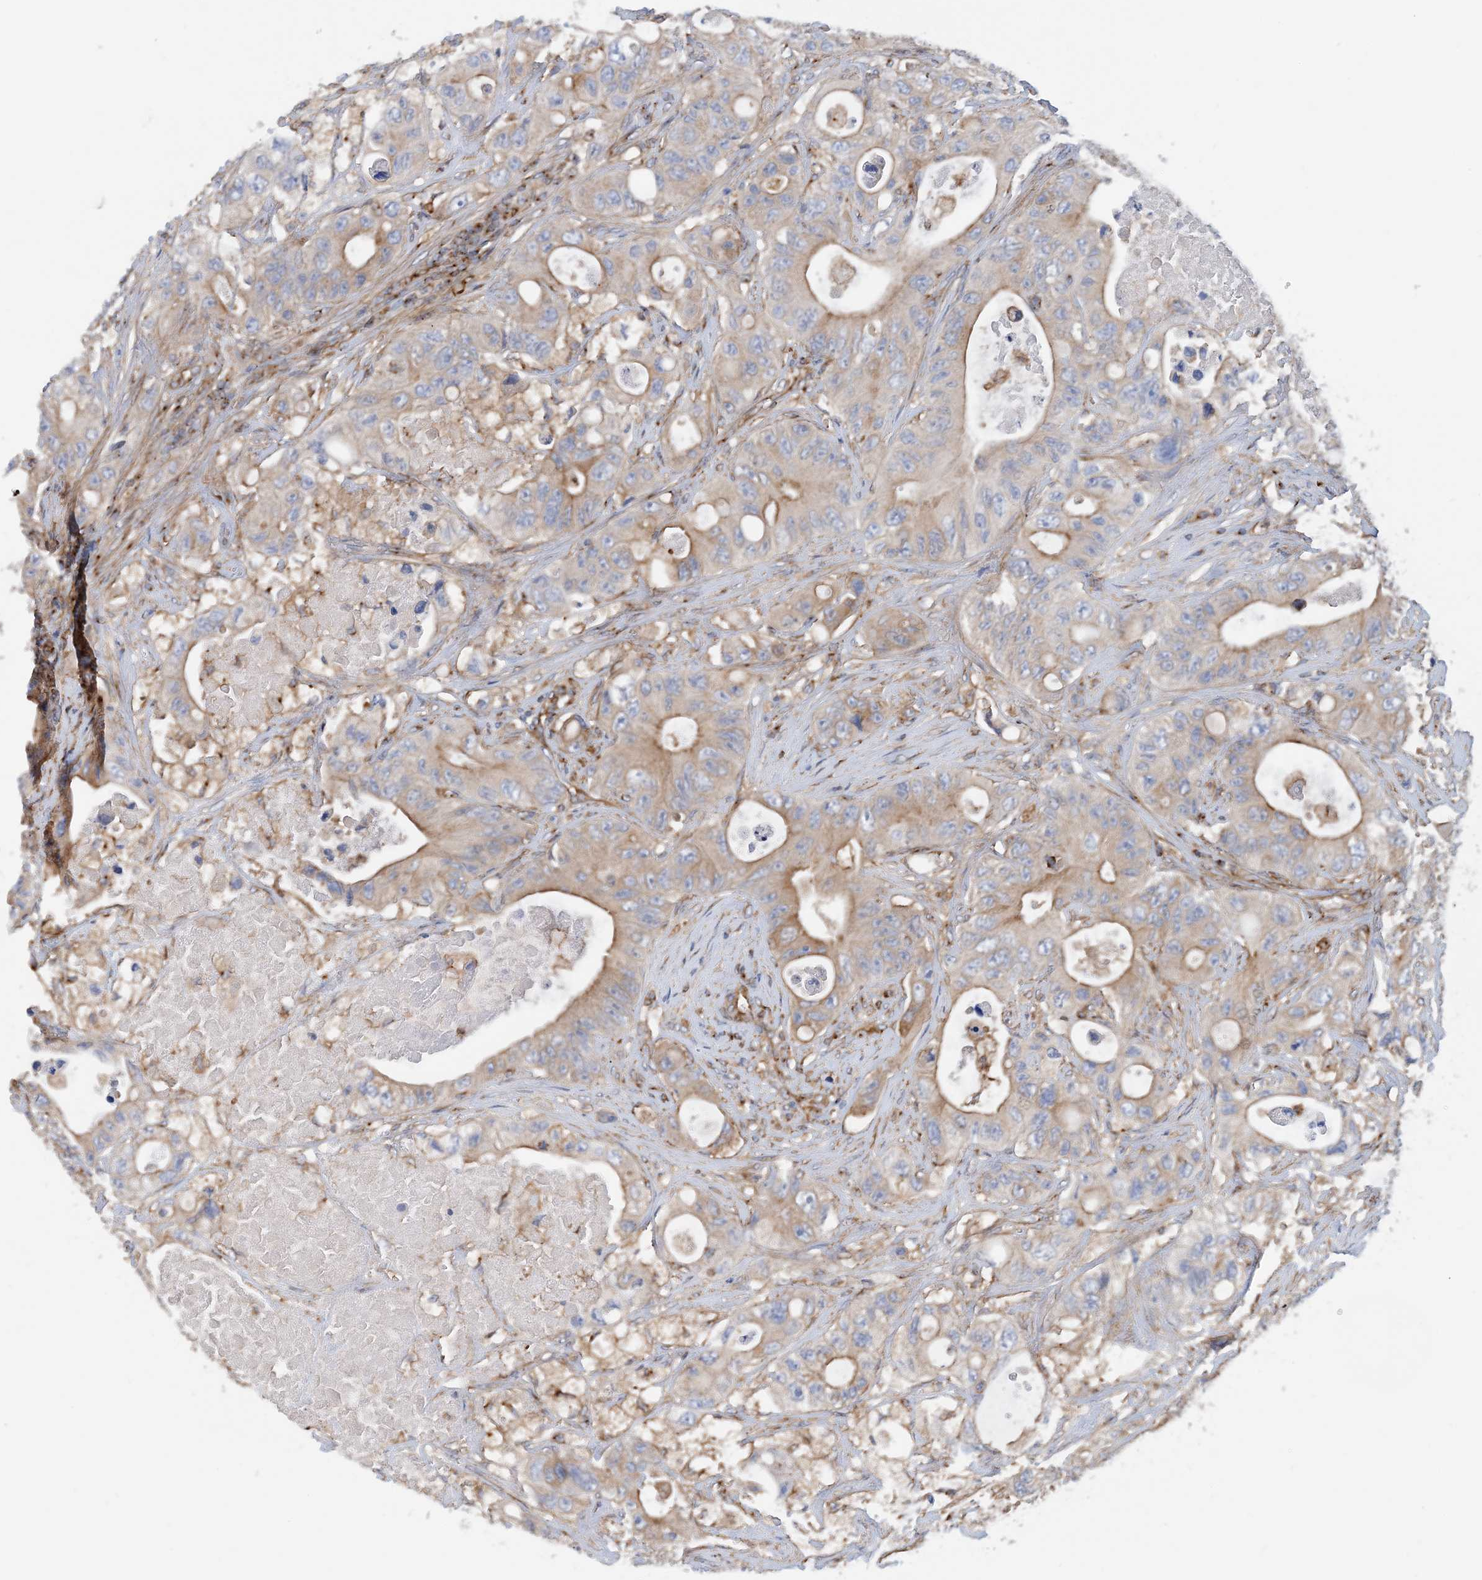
{"staining": {"intensity": "moderate", "quantity": "25%-75%", "location": "cytoplasmic/membranous"}, "tissue": "colorectal cancer", "cell_type": "Tumor cells", "image_type": "cancer", "snomed": [{"axis": "morphology", "description": "Adenocarcinoma, NOS"}, {"axis": "topography", "description": "Colon"}], "caption": "Tumor cells exhibit medium levels of moderate cytoplasmic/membranous positivity in approximately 25%-75% of cells in human colorectal cancer.", "gene": "DYNC1LI1", "patient": {"sex": "female", "age": 46}}